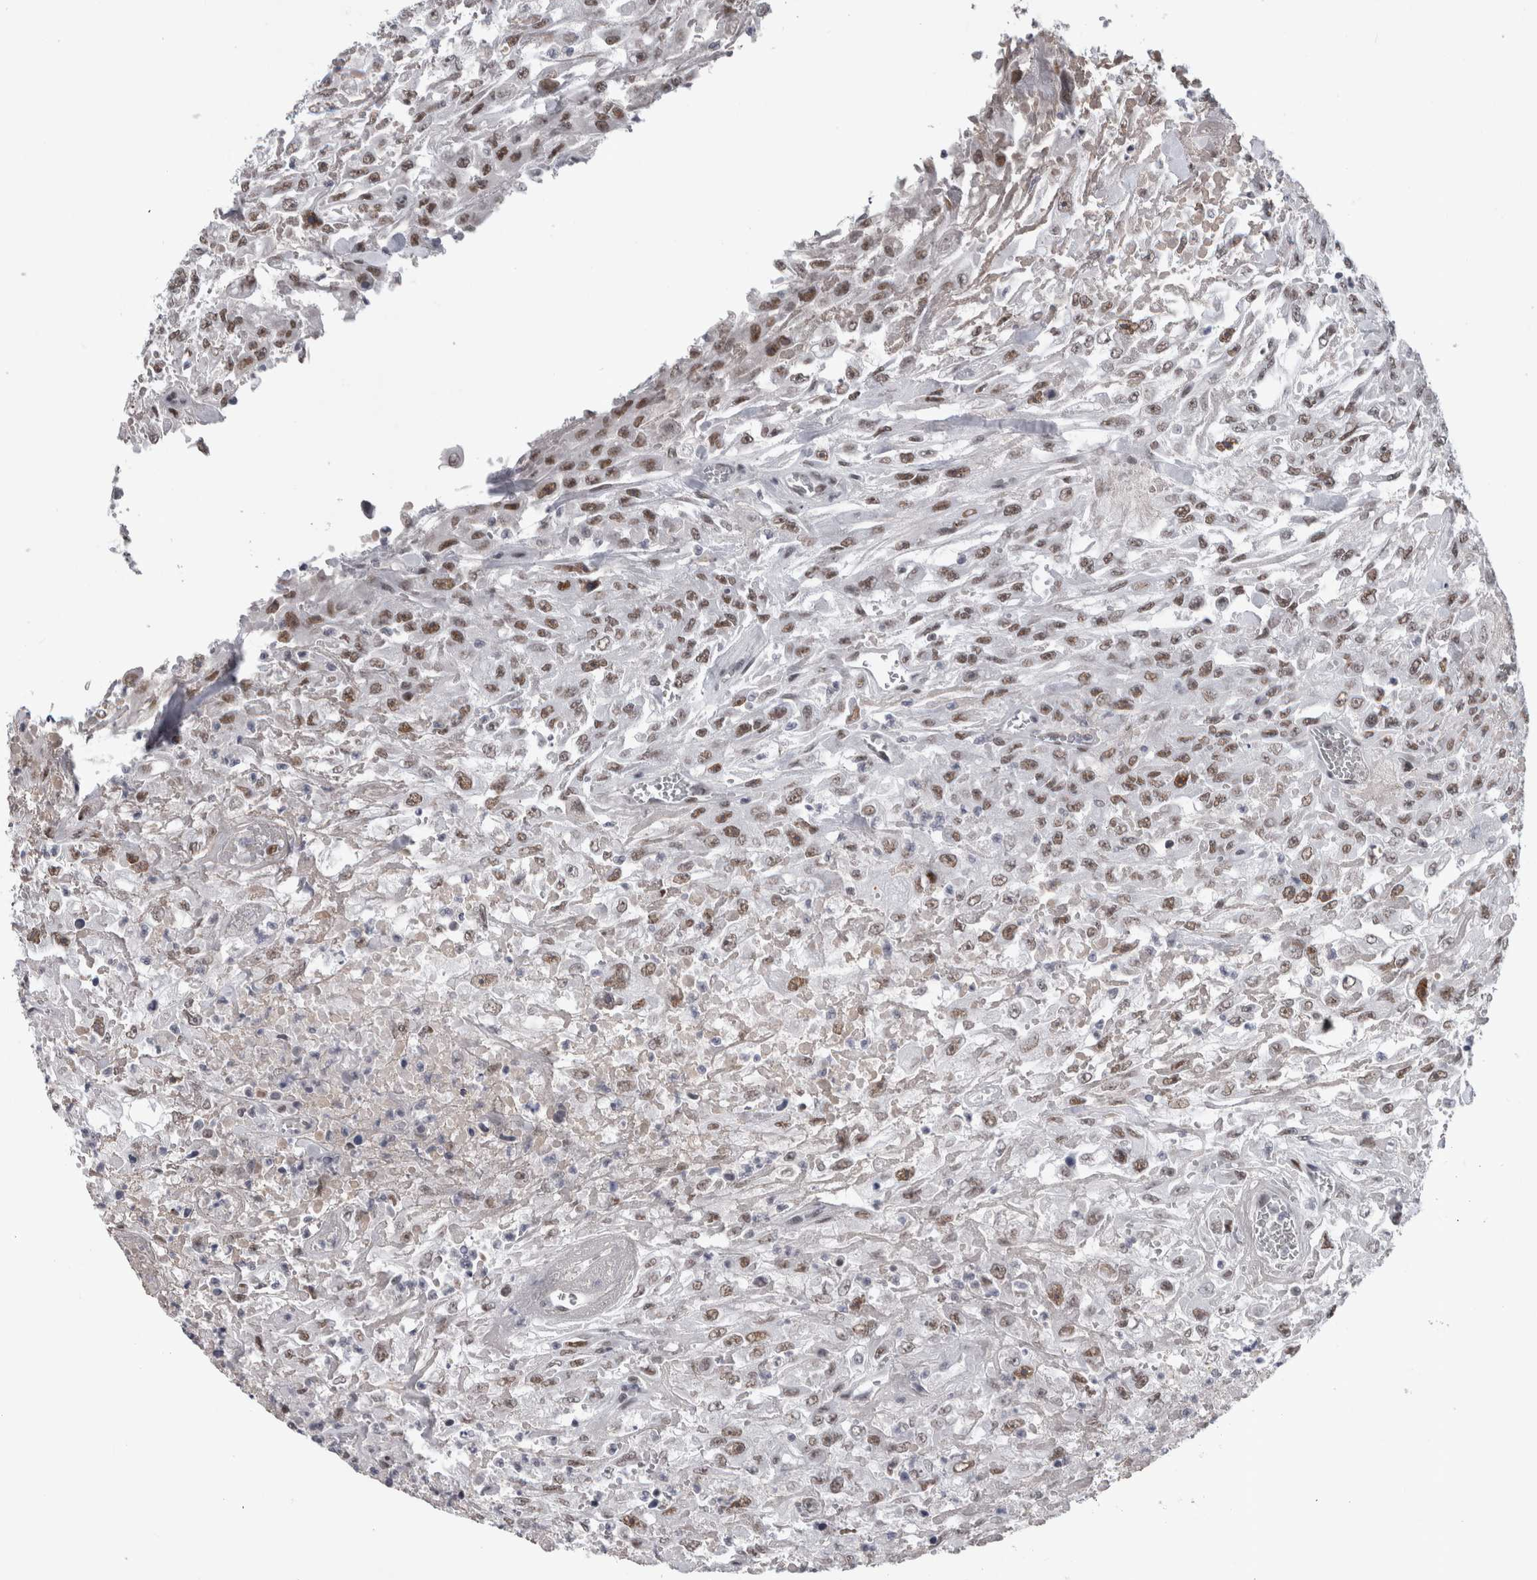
{"staining": {"intensity": "moderate", "quantity": "25%-75%", "location": "nuclear"}, "tissue": "urothelial cancer", "cell_type": "Tumor cells", "image_type": "cancer", "snomed": [{"axis": "morphology", "description": "Urothelial carcinoma, High grade"}, {"axis": "topography", "description": "Urinary bladder"}], "caption": "Immunohistochemical staining of urothelial carcinoma (high-grade) reveals medium levels of moderate nuclear protein expression in approximately 25%-75% of tumor cells.", "gene": "ARID4B", "patient": {"sex": "male", "age": 46}}